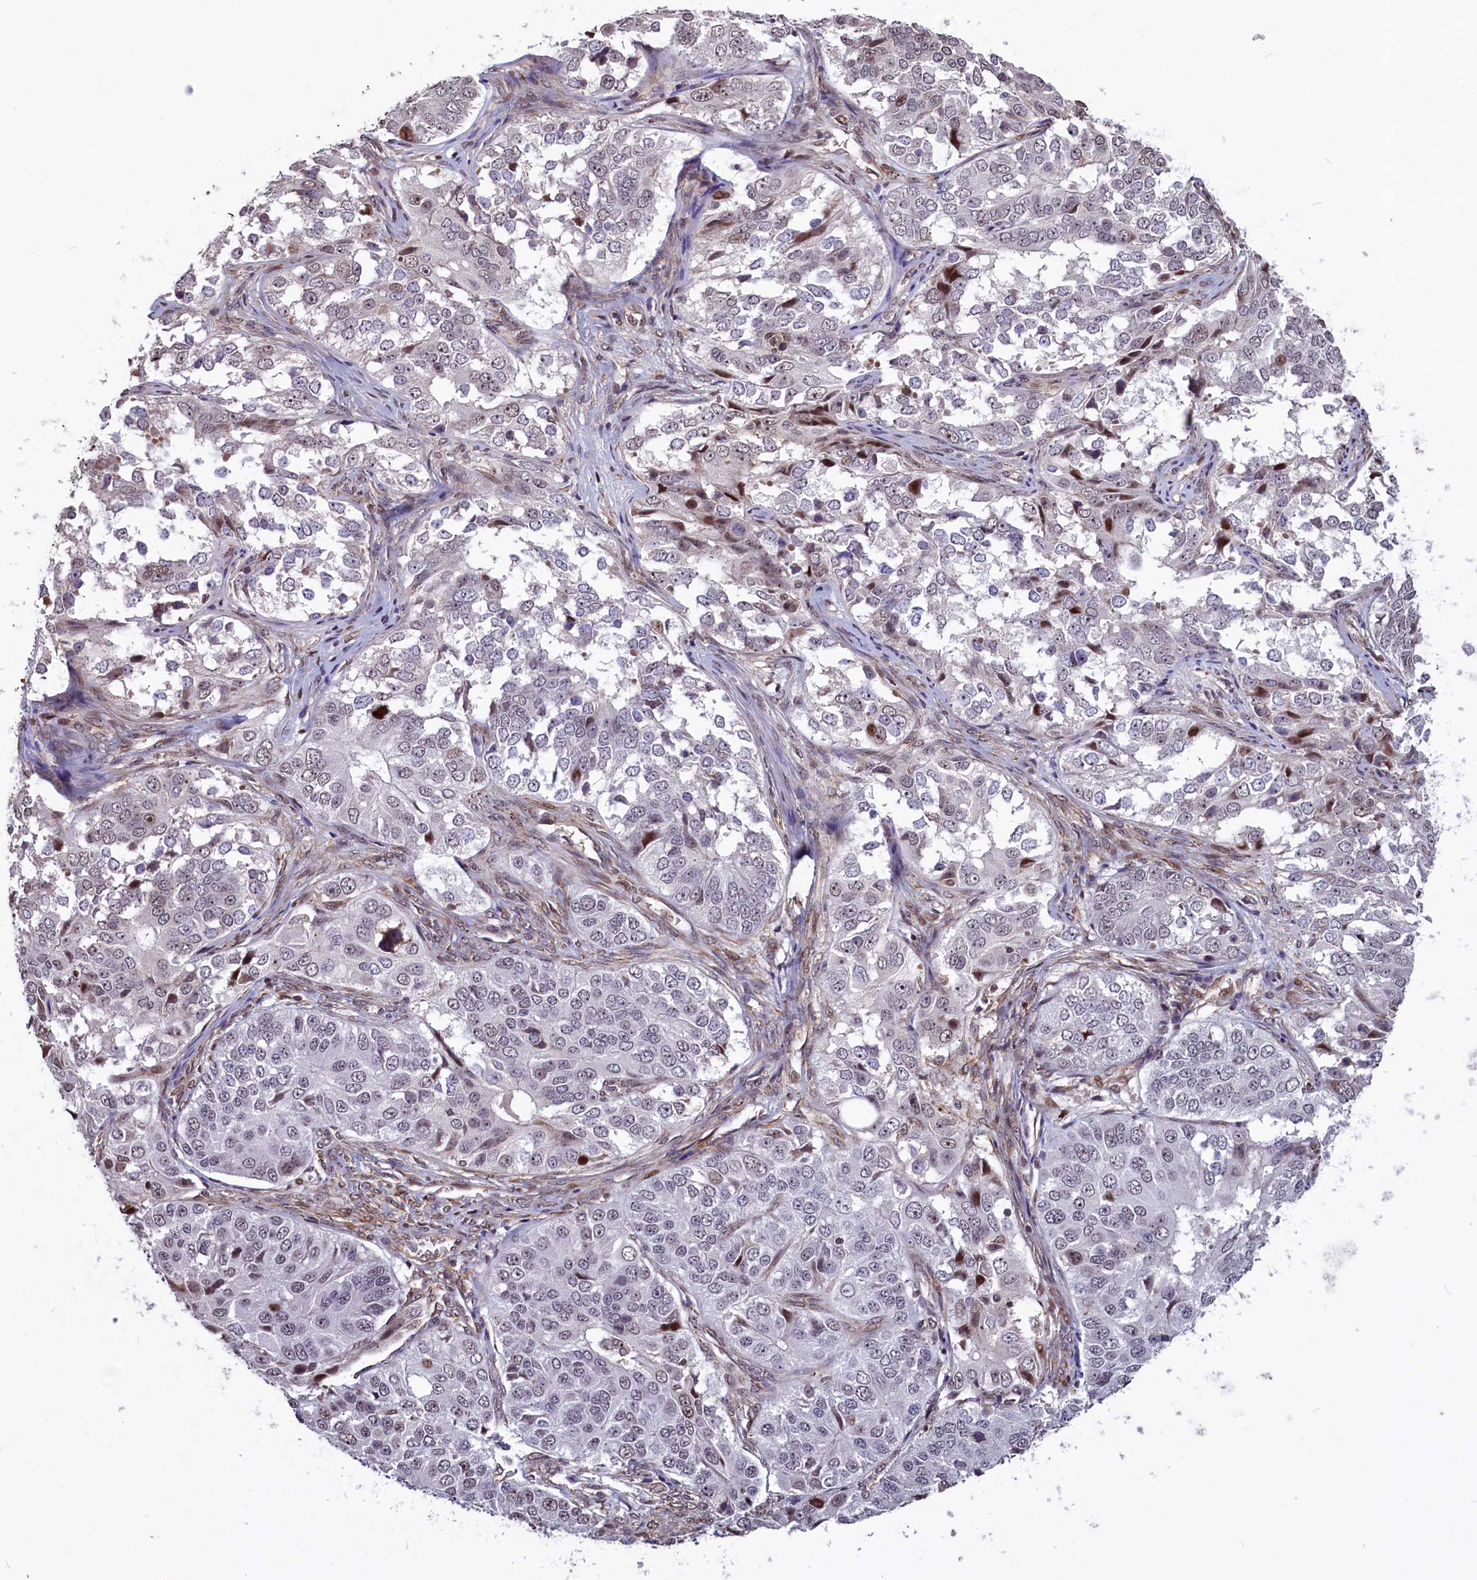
{"staining": {"intensity": "moderate", "quantity": "<25%", "location": "nuclear"}, "tissue": "ovarian cancer", "cell_type": "Tumor cells", "image_type": "cancer", "snomed": [{"axis": "morphology", "description": "Carcinoma, endometroid"}, {"axis": "topography", "description": "Ovary"}], "caption": "Human endometroid carcinoma (ovarian) stained for a protein (brown) reveals moderate nuclear positive positivity in approximately <25% of tumor cells.", "gene": "SHFL", "patient": {"sex": "female", "age": 51}}